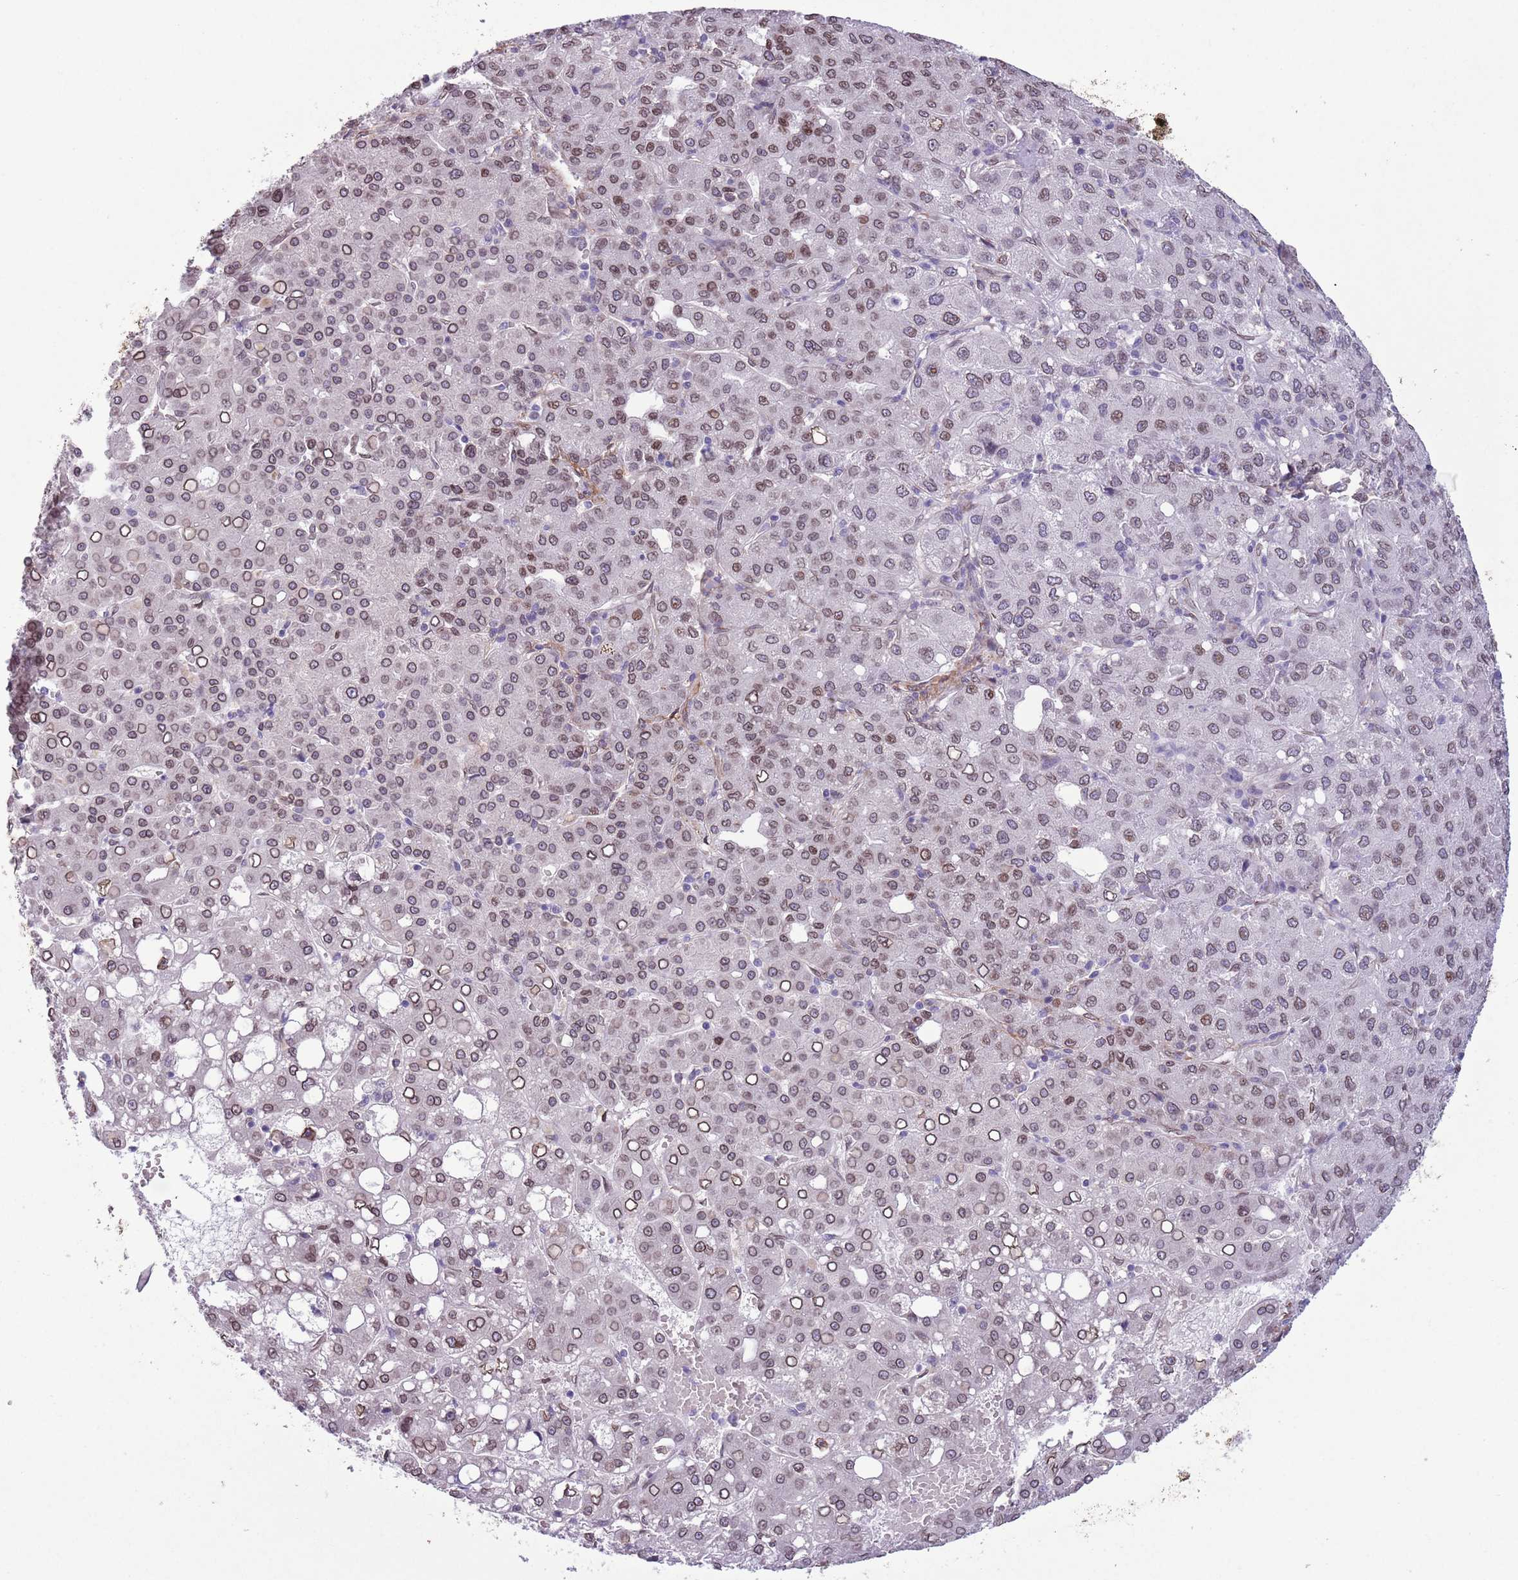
{"staining": {"intensity": "moderate", "quantity": "25%-75%", "location": "cytoplasmic/membranous,nuclear"}, "tissue": "liver cancer", "cell_type": "Tumor cells", "image_type": "cancer", "snomed": [{"axis": "morphology", "description": "Carcinoma, Hepatocellular, NOS"}, {"axis": "topography", "description": "Liver"}], "caption": "Immunohistochemical staining of human hepatocellular carcinoma (liver) displays medium levels of moderate cytoplasmic/membranous and nuclear protein positivity in about 25%-75% of tumor cells.", "gene": "ZGLP1", "patient": {"sex": "male", "age": 65}}